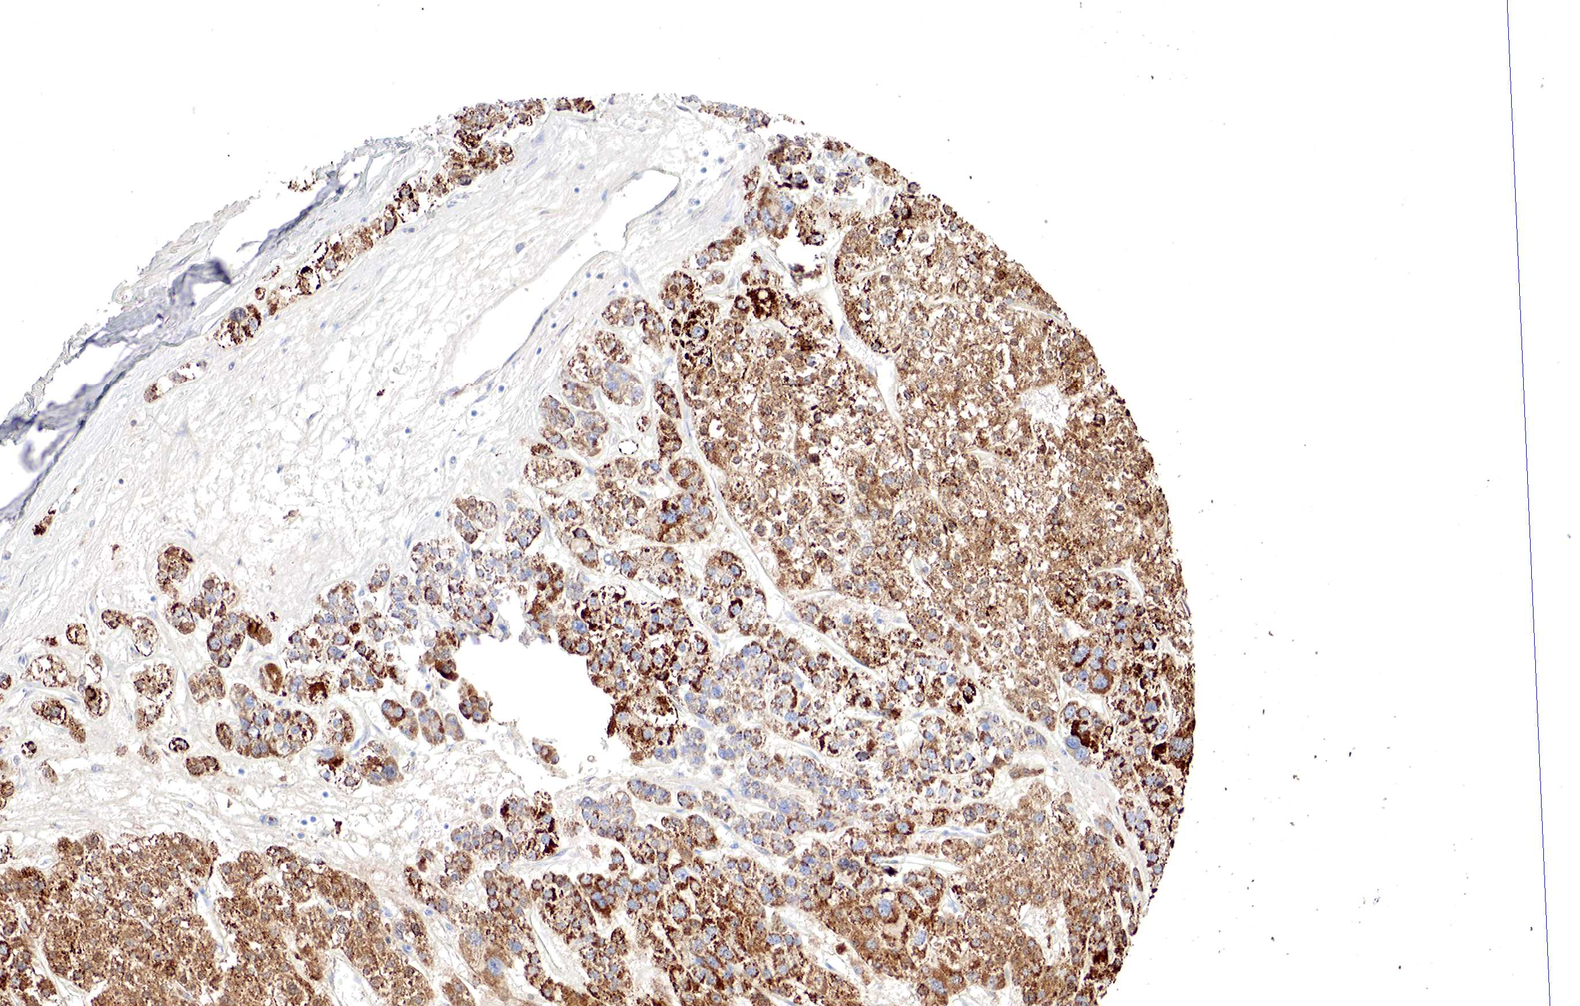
{"staining": {"intensity": "strong", "quantity": ">75%", "location": "cytoplasmic/membranous"}, "tissue": "liver cancer", "cell_type": "Tumor cells", "image_type": "cancer", "snomed": [{"axis": "morphology", "description": "Carcinoma, Hepatocellular, NOS"}, {"axis": "topography", "description": "Liver"}], "caption": "DAB (3,3'-diaminobenzidine) immunohistochemical staining of liver cancer (hepatocellular carcinoma) shows strong cytoplasmic/membranous protein positivity in approximately >75% of tumor cells.", "gene": "OTC", "patient": {"sex": "female", "age": 85}}